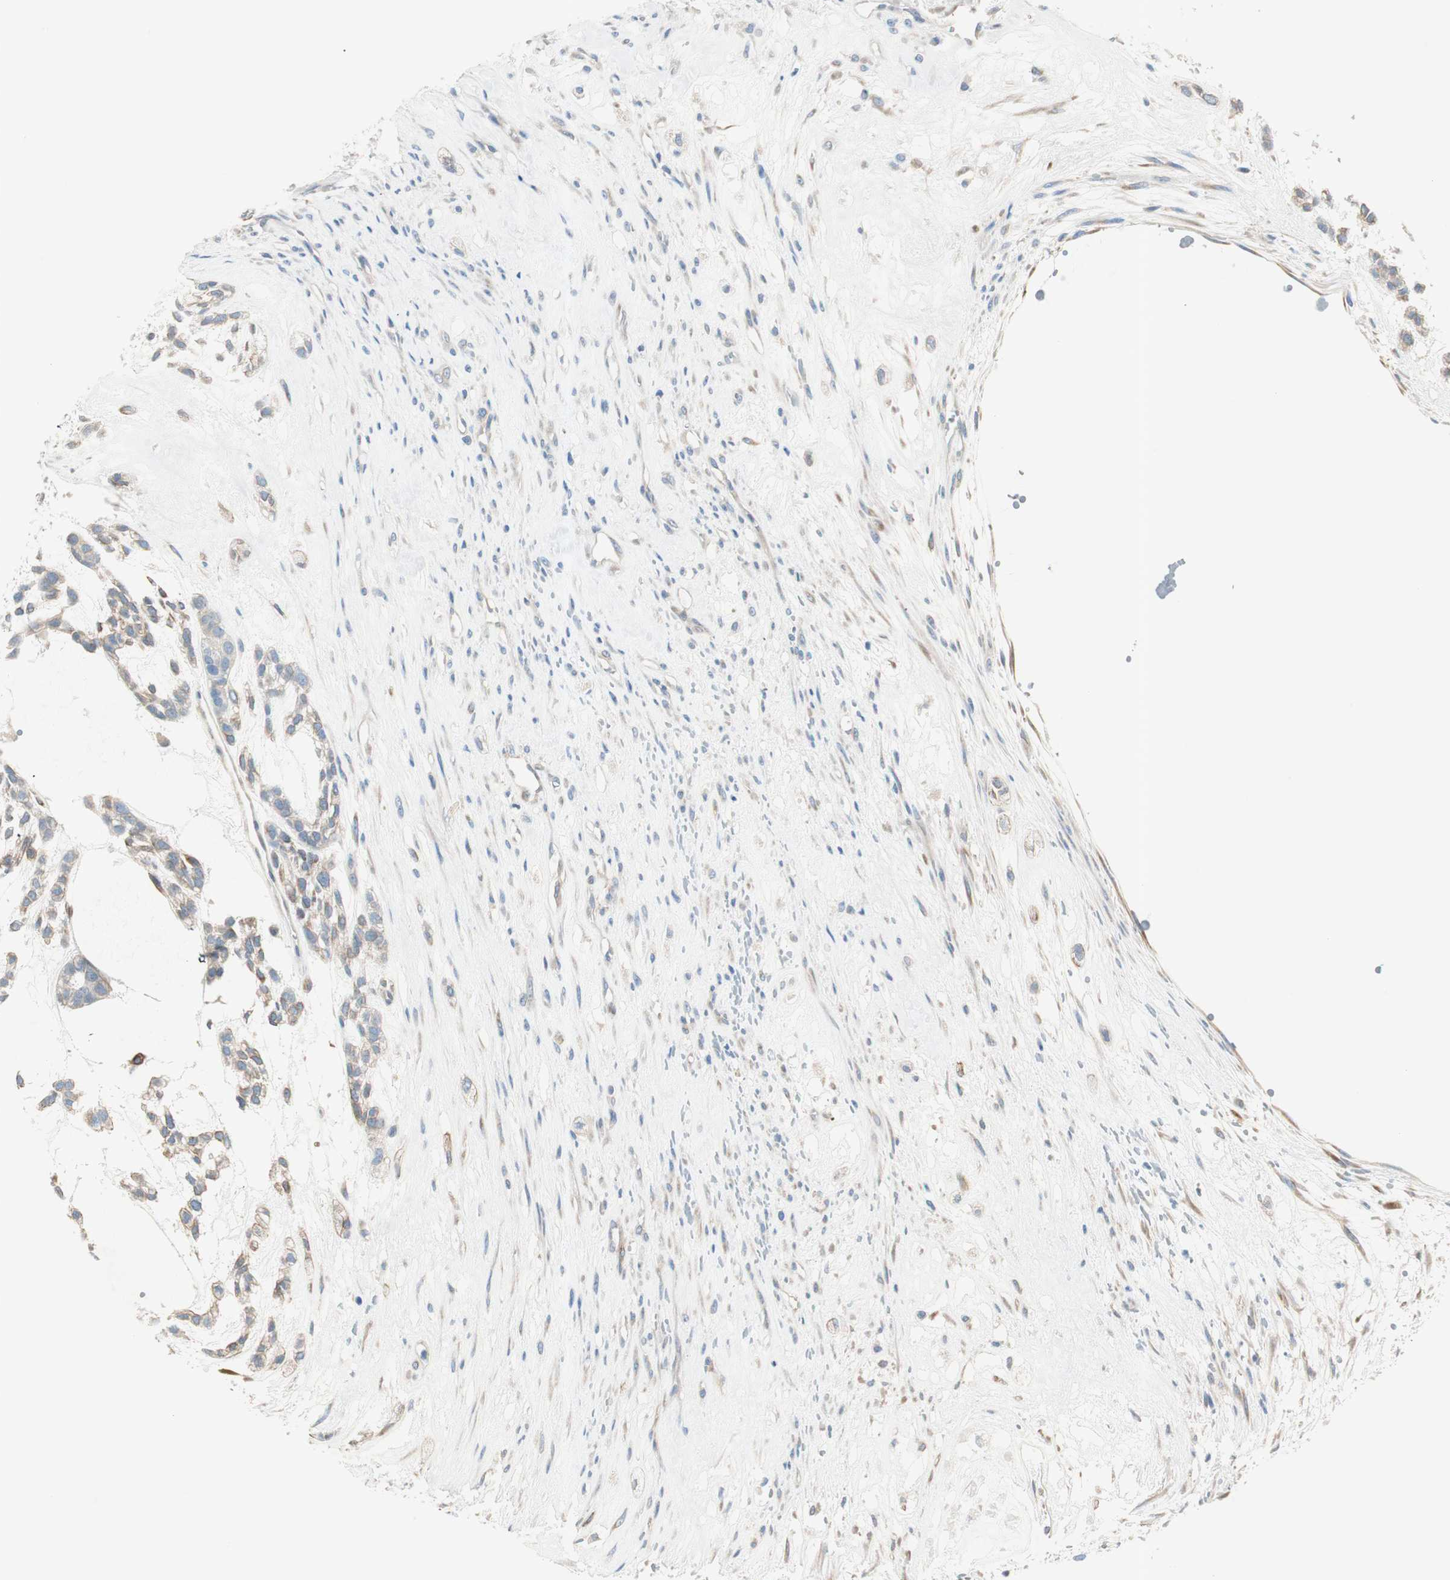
{"staining": {"intensity": "negative", "quantity": "none", "location": "none"}, "tissue": "head and neck cancer", "cell_type": "Tumor cells", "image_type": "cancer", "snomed": [{"axis": "morphology", "description": "Adenocarcinoma, NOS"}, {"axis": "morphology", "description": "Adenoma, NOS"}, {"axis": "topography", "description": "Head-Neck"}], "caption": "High magnification brightfield microscopy of adenoma (head and neck) stained with DAB (brown) and counterstained with hematoxylin (blue): tumor cells show no significant expression. (Immunohistochemistry, brightfield microscopy, high magnification).", "gene": "CDK3", "patient": {"sex": "female", "age": 55}}